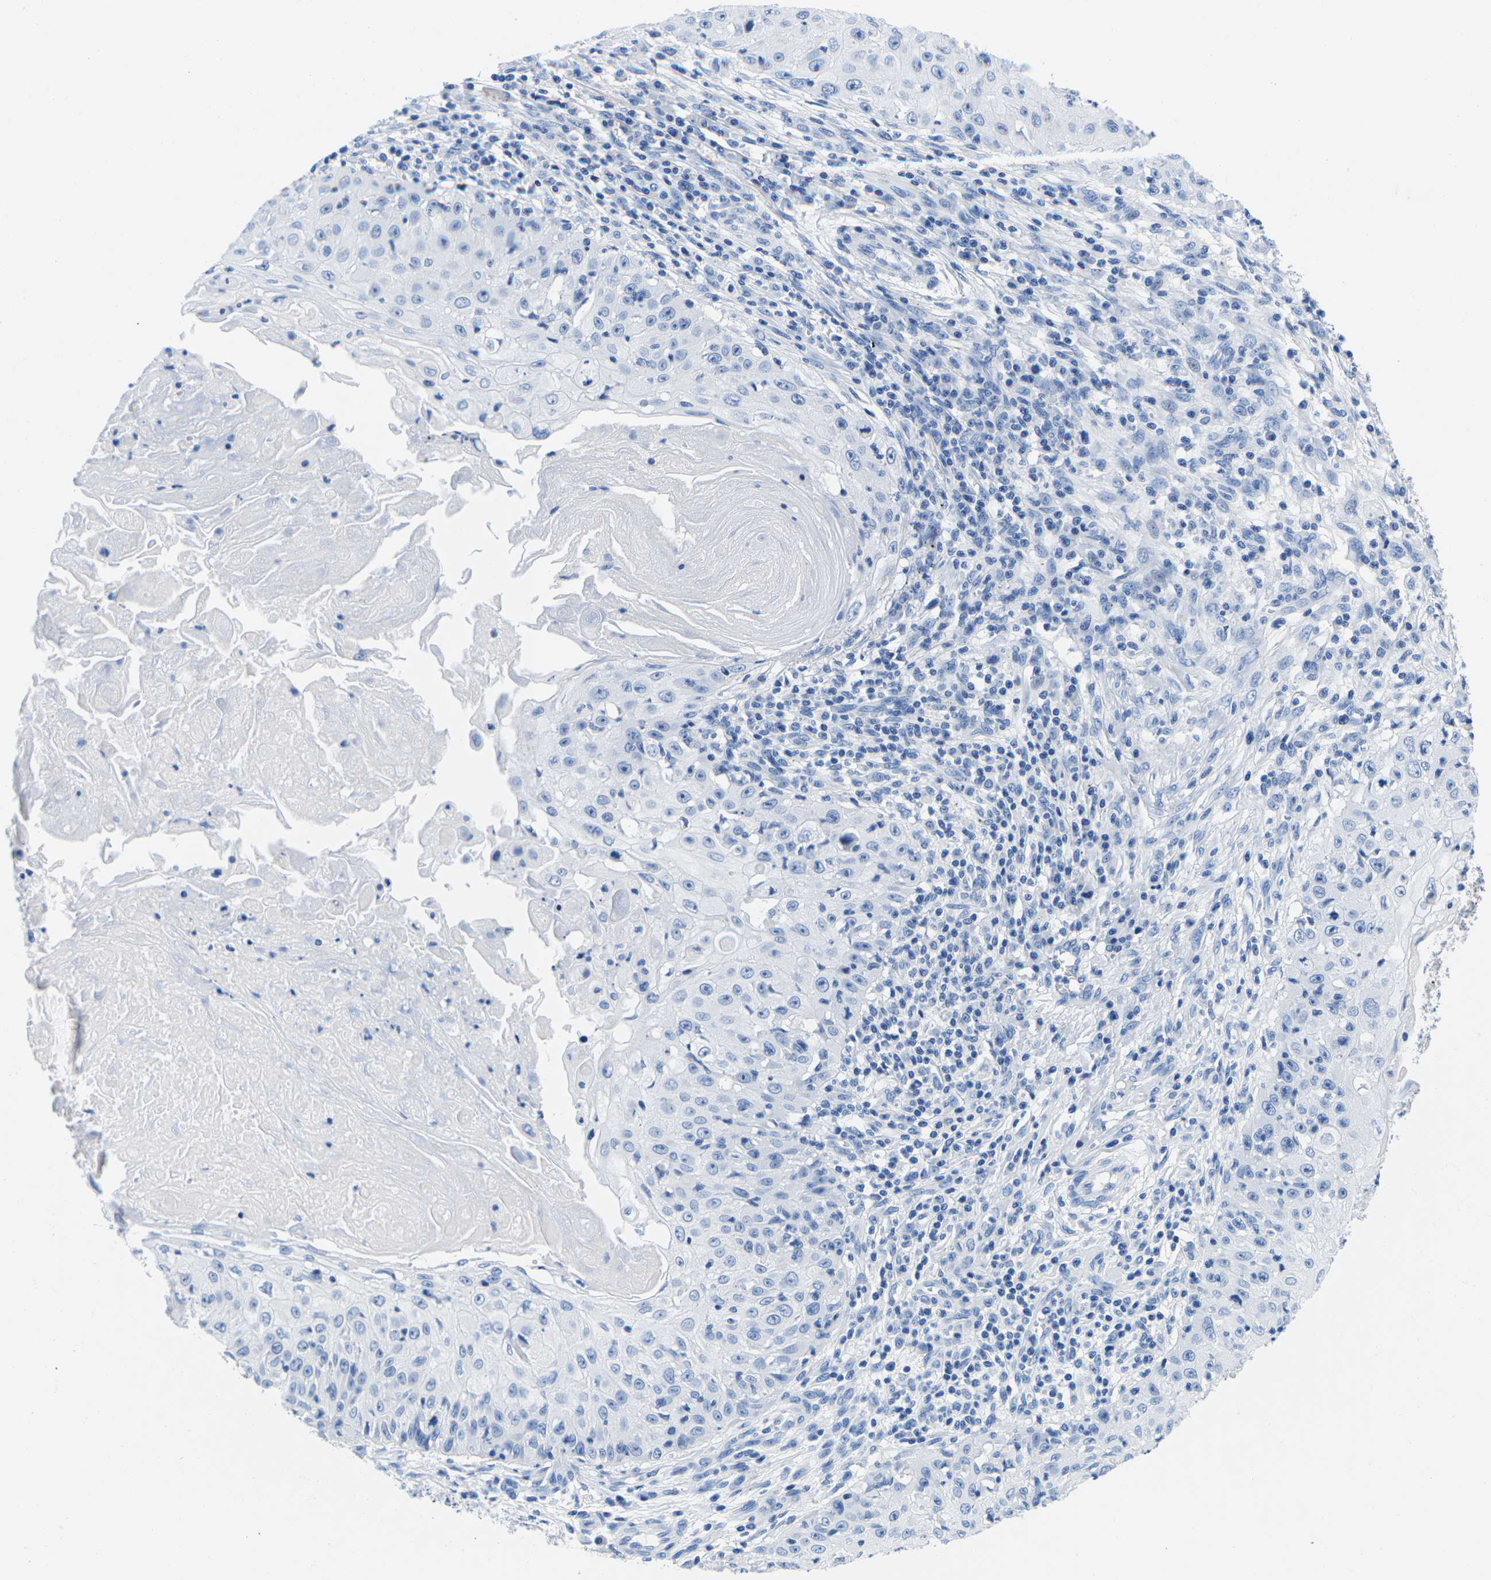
{"staining": {"intensity": "negative", "quantity": "none", "location": "none"}, "tissue": "skin cancer", "cell_type": "Tumor cells", "image_type": "cancer", "snomed": [{"axis": "morphology", "description": "Squamous cell carcinoma, NOS"}, {"axis": "topography", "description": "Skin"}], "caption": "The immunohistochemistry micrograph has no significant staining in tumor cells of squamous cell carcinoma (skin) tissue.", "gene": "CYP1A2", "patient": {"sex": "male", "age": 86}}